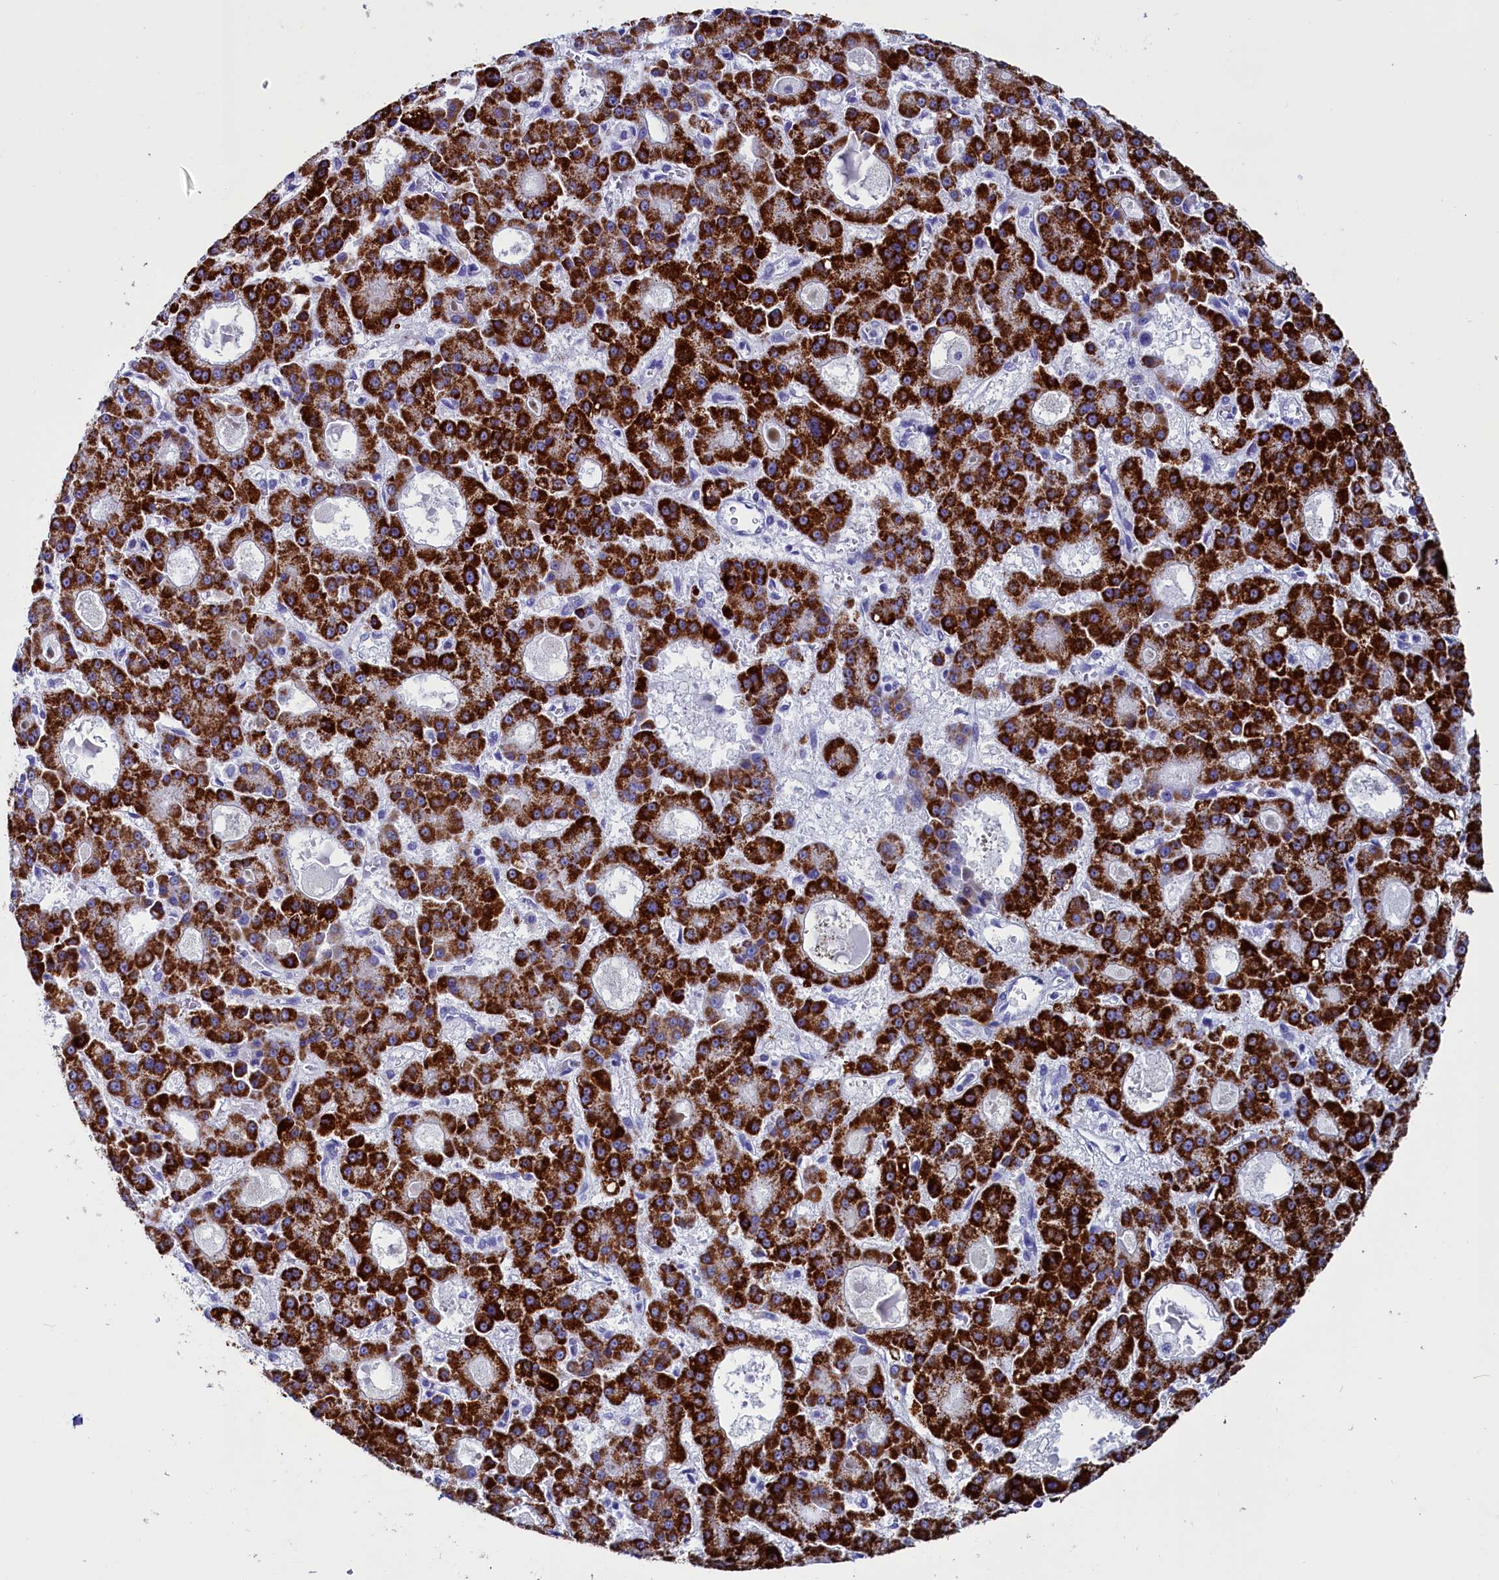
{"staining": {"intensity": "strong", "quantity": ">75%", "location": "cytoplasmic/membranous"}, "tissue": "liver cancer", "cell_type": "Tumor cells", "image_type": "cancer", "snomed": [{"axis": "morphology", "description": "Carcinoma, Hepatocellular, NOS"}, {"axis": "topography", "description": "Liver"}], "caption": "Tumor cells exhibit high levels of strong cytoplasmic/membranous staining in approximately >75% of cells in hepatocellular carcinoma (liver). (DAB IHC with brightfield microscopy, high magnification).", "gene": "ANKRD29", "patient": {"sex": "male", "age": 70}}